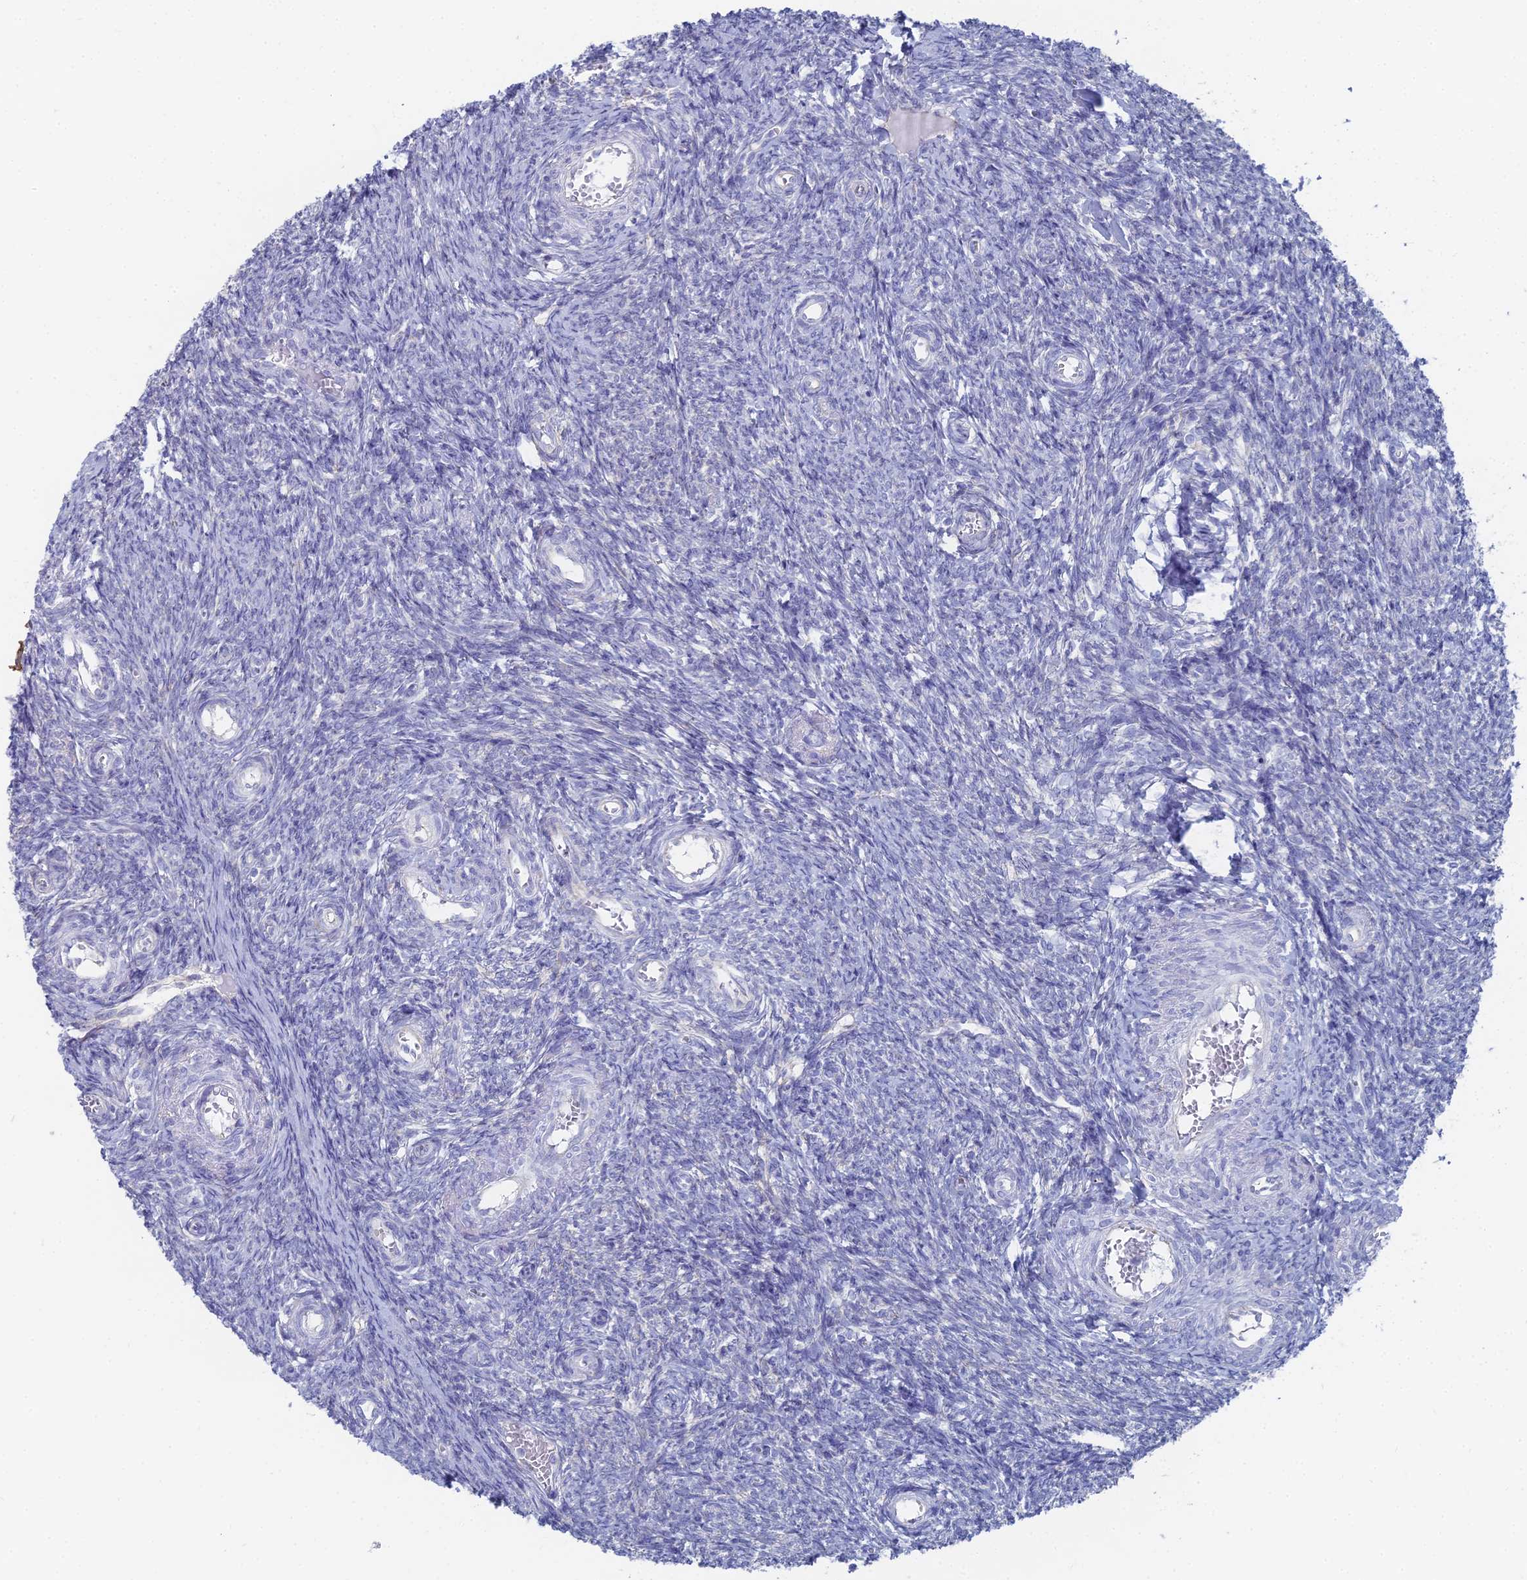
{"staining": {"intensity": "negative", "quantity": "none", "location": "none"}, "tissue": "ovary", "cell_type": "Ovarian stroma cells", "image_type": "normal", "snomed": [{"axis": "morphology", "description": "Normal tissue, NOS"}, {"axis": "topography", "description": "Ovary"}], "caption": "Immunohistochemical staining of unremarkable ovary displays no significant positivity in ovarian stroma cells.", "gene": "TNNT3", "patient": {"sex": "female", "age": 44}}